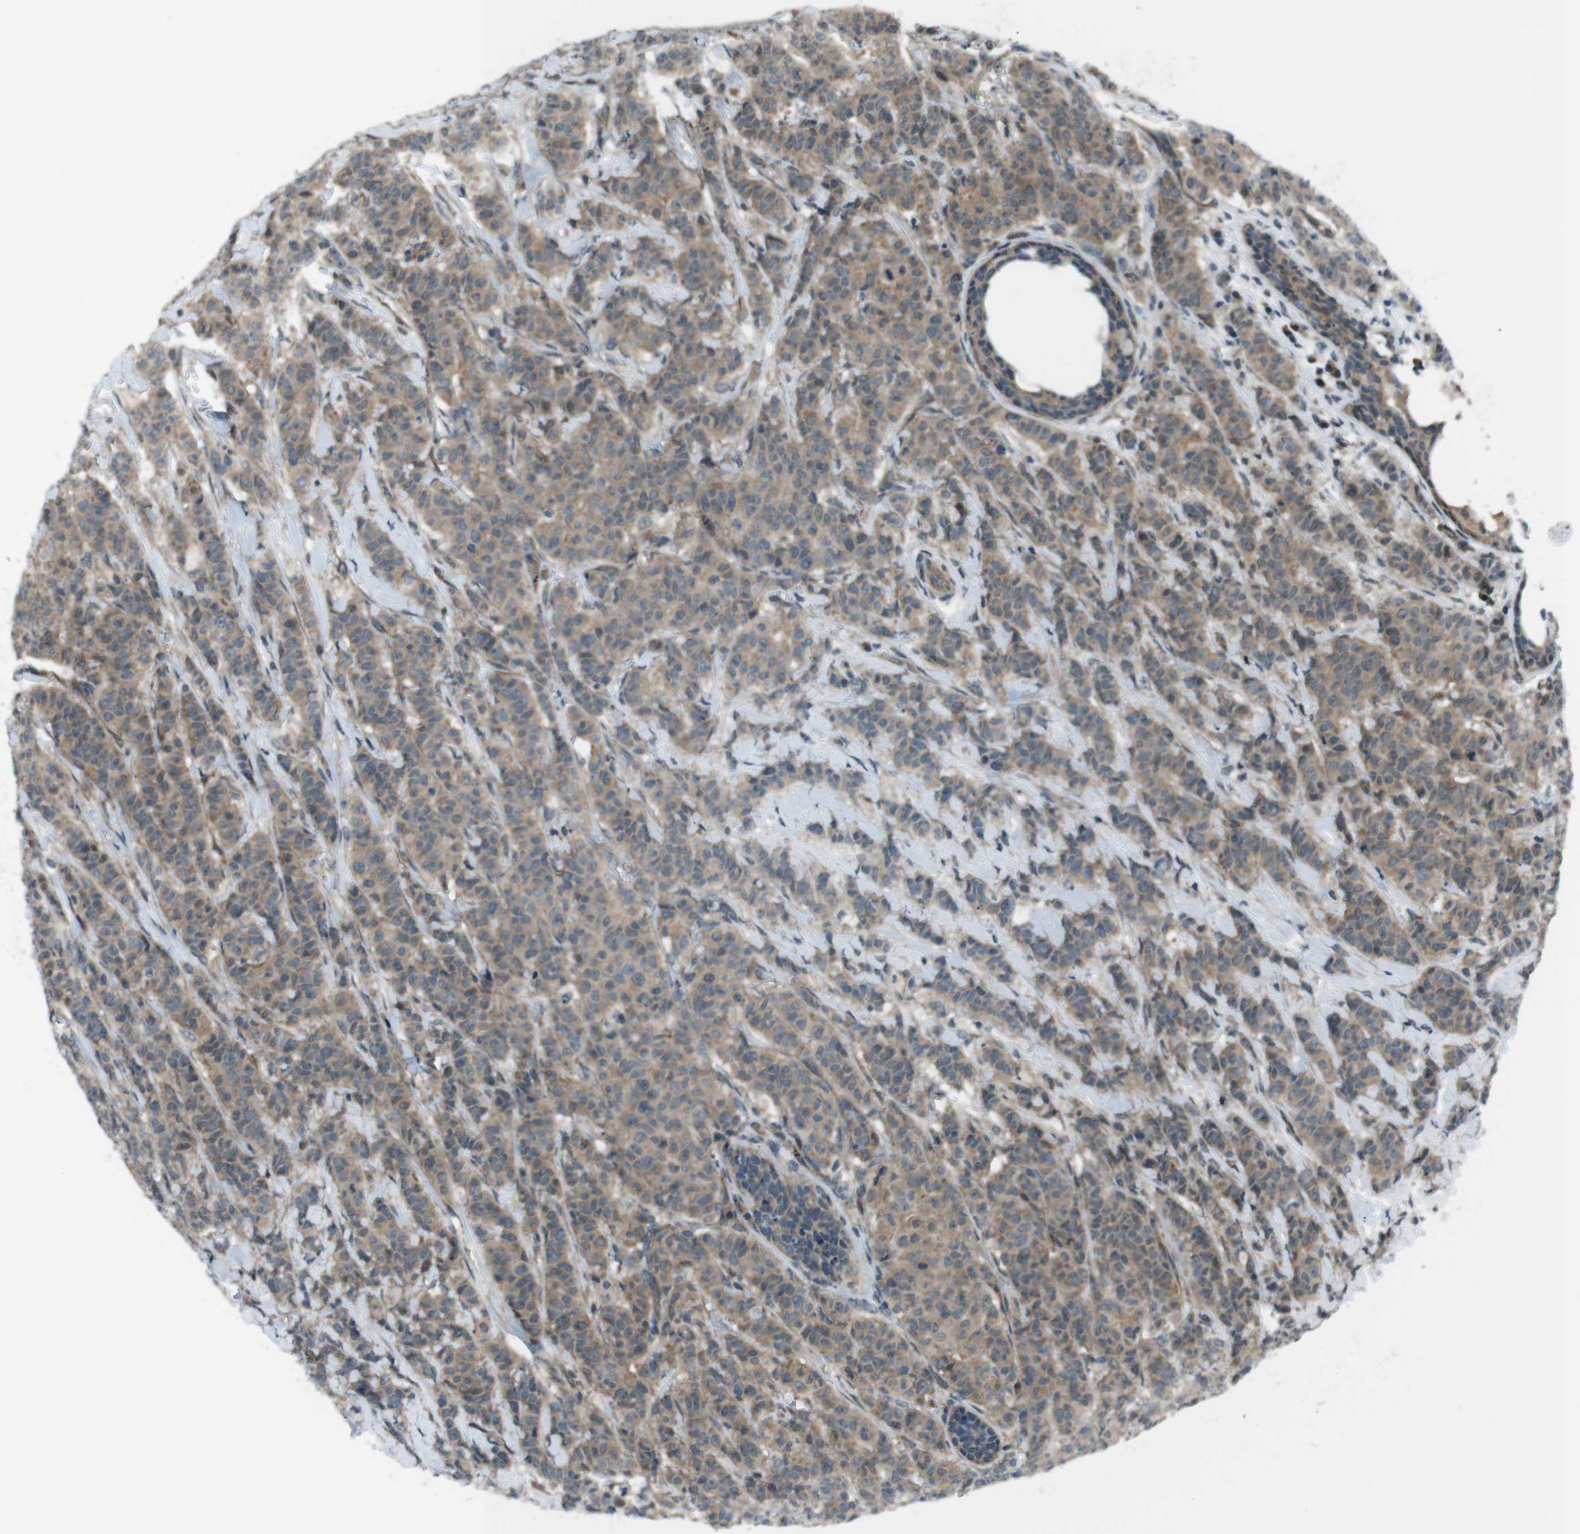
{"staining": {"intensity": "moderate", "quantity": ">75%", "location": "cytoplasmic/membranous"}, "tissue": "breast cancer", "cell_type": "Tumor cells", "image_type": "cancer", "snomed": [{"axis": "morphology", "description": "Normal tissue, NOS"}, {"axis": "morphology", "description": "Duct carcinoma"}, {"axis": "topography", "description": "Breast"}], "caption": "A brown stain shows moderate cytoplasmic/membranous expression of a protein in human breast cancer (invasive ductal carcinoma) tumor cells.", "gene": "TIAM2", "patient": {"sex": "female", "age": 40}}